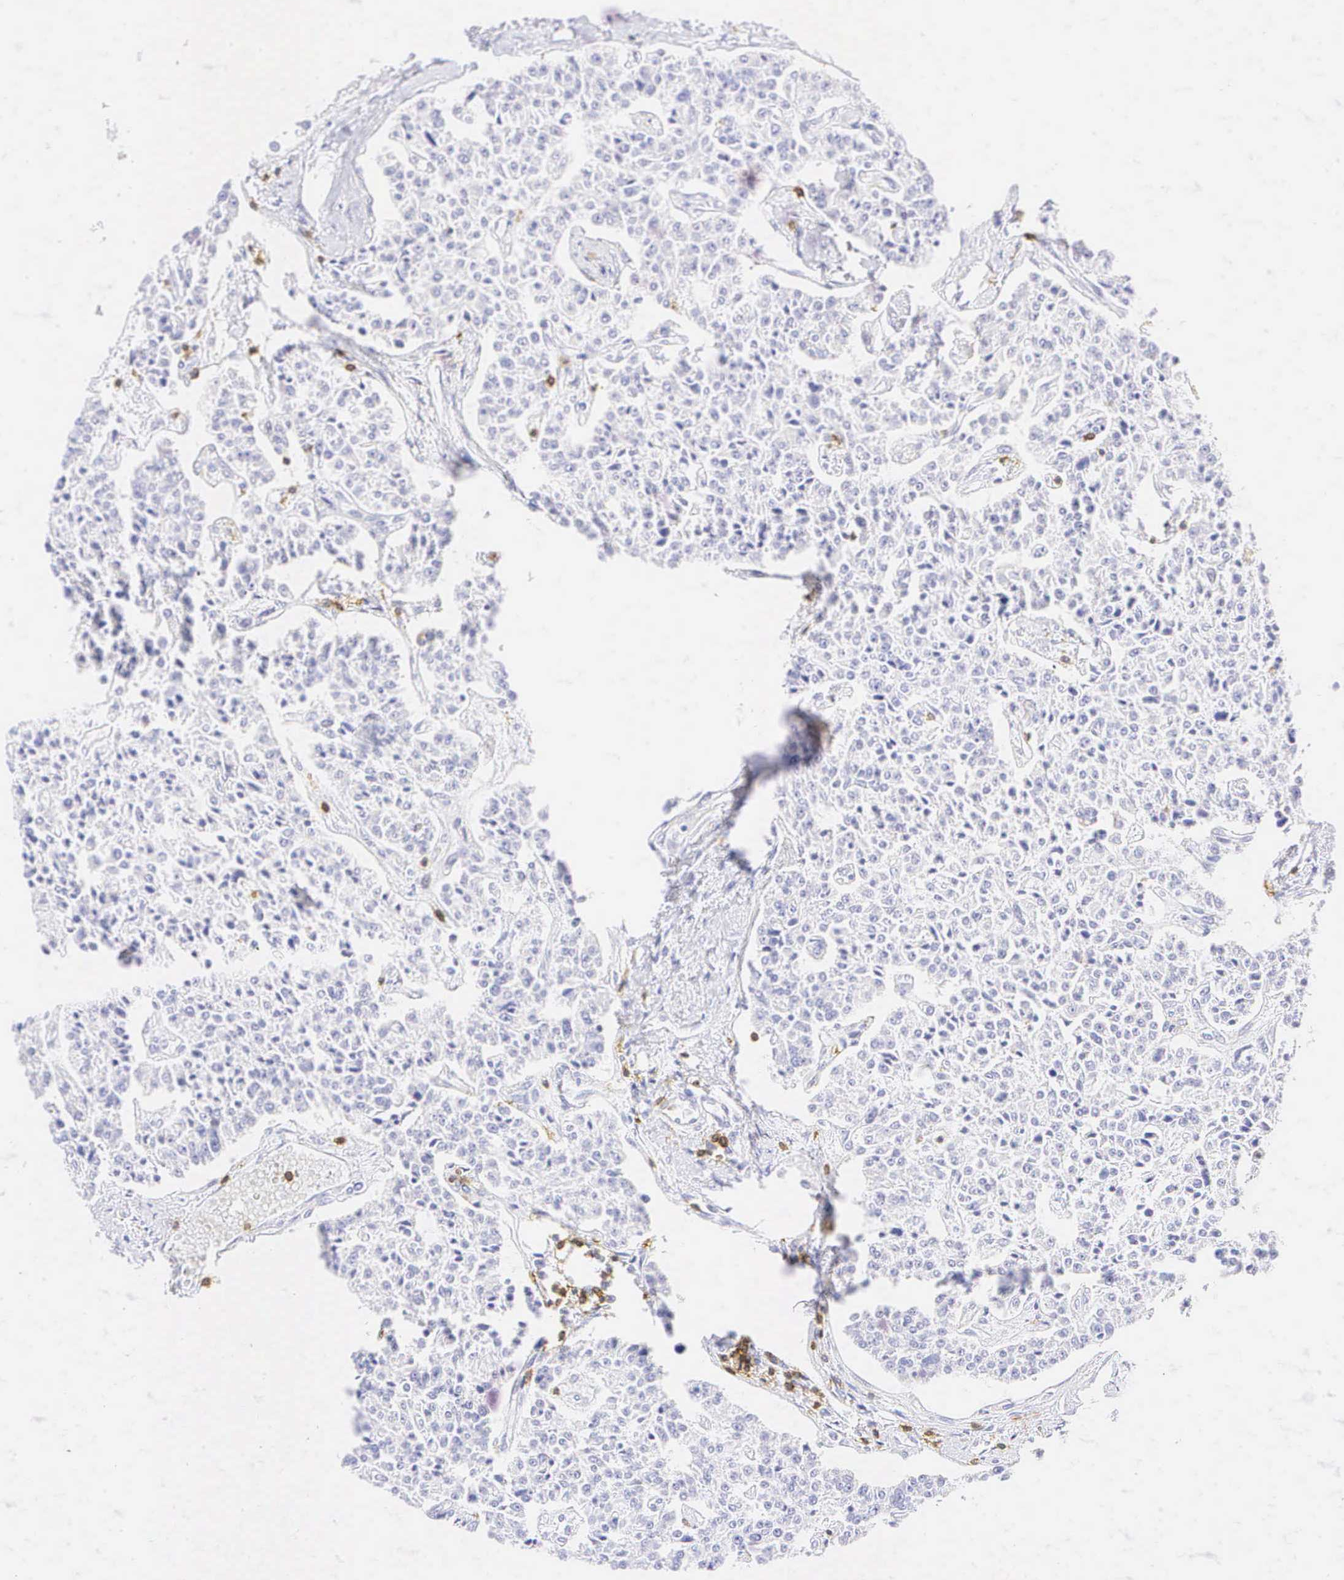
{"staining": {"intensity": "negative", "quantity": "none", "location": "none"}, "tissue": "carcinoid", "cell_type": "Tumor cells", "image_type": "cancer", "snomed": [{"axis": "morphology", "description": "Carcinoid, malignant, NOS"}, {"axis": "topography", "description": "Stomach"}], "caption": "Protein analysis of malignant carcinoid reveals no significant positivity in tumor cells.", "gene": "CD3E", "patient": {"sex": "female", "age": 76}}